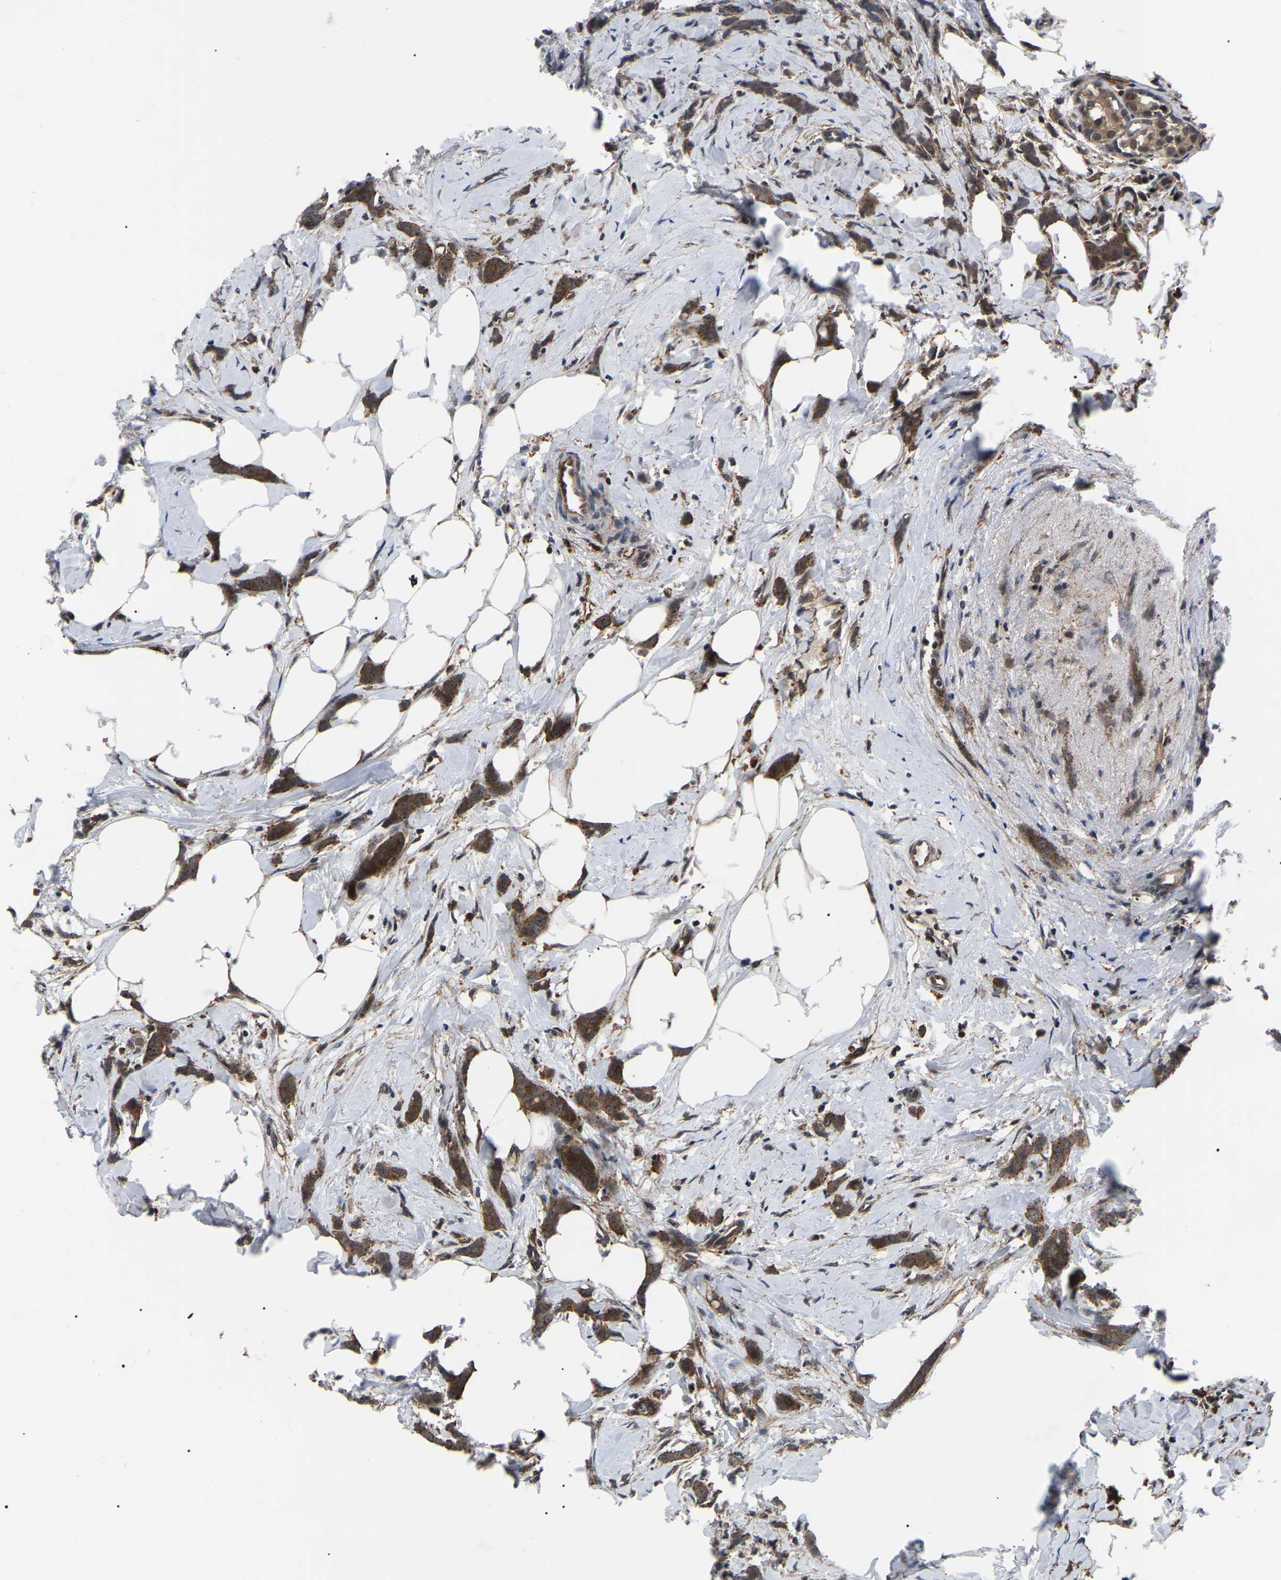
{"staining": {"intensity": "strong", "quantity": ">75%", "location": "cytoplasmic/membranous,nuclear"}, "tissue": "breast cancer", "cell_type": "Tumor cells", "image_type": "cancer", "snomed": [{"axis": "morphology", "description": "Lobular carcinoma, in situ"}, {"axis": "morphology", "description": "Lobular carcinoma"}, {"axis": "topography", "description": "Breast"}], "caption": "Breast cancer (lobular carcinoma in situ) was stained to show a protein in brown. There is high levels of strong cytoplasmic/membranous and nuclear expression in about >75% of tumor cells.", "gene": "RRP1B", "patient": {"sex": "female", "age": 41}}